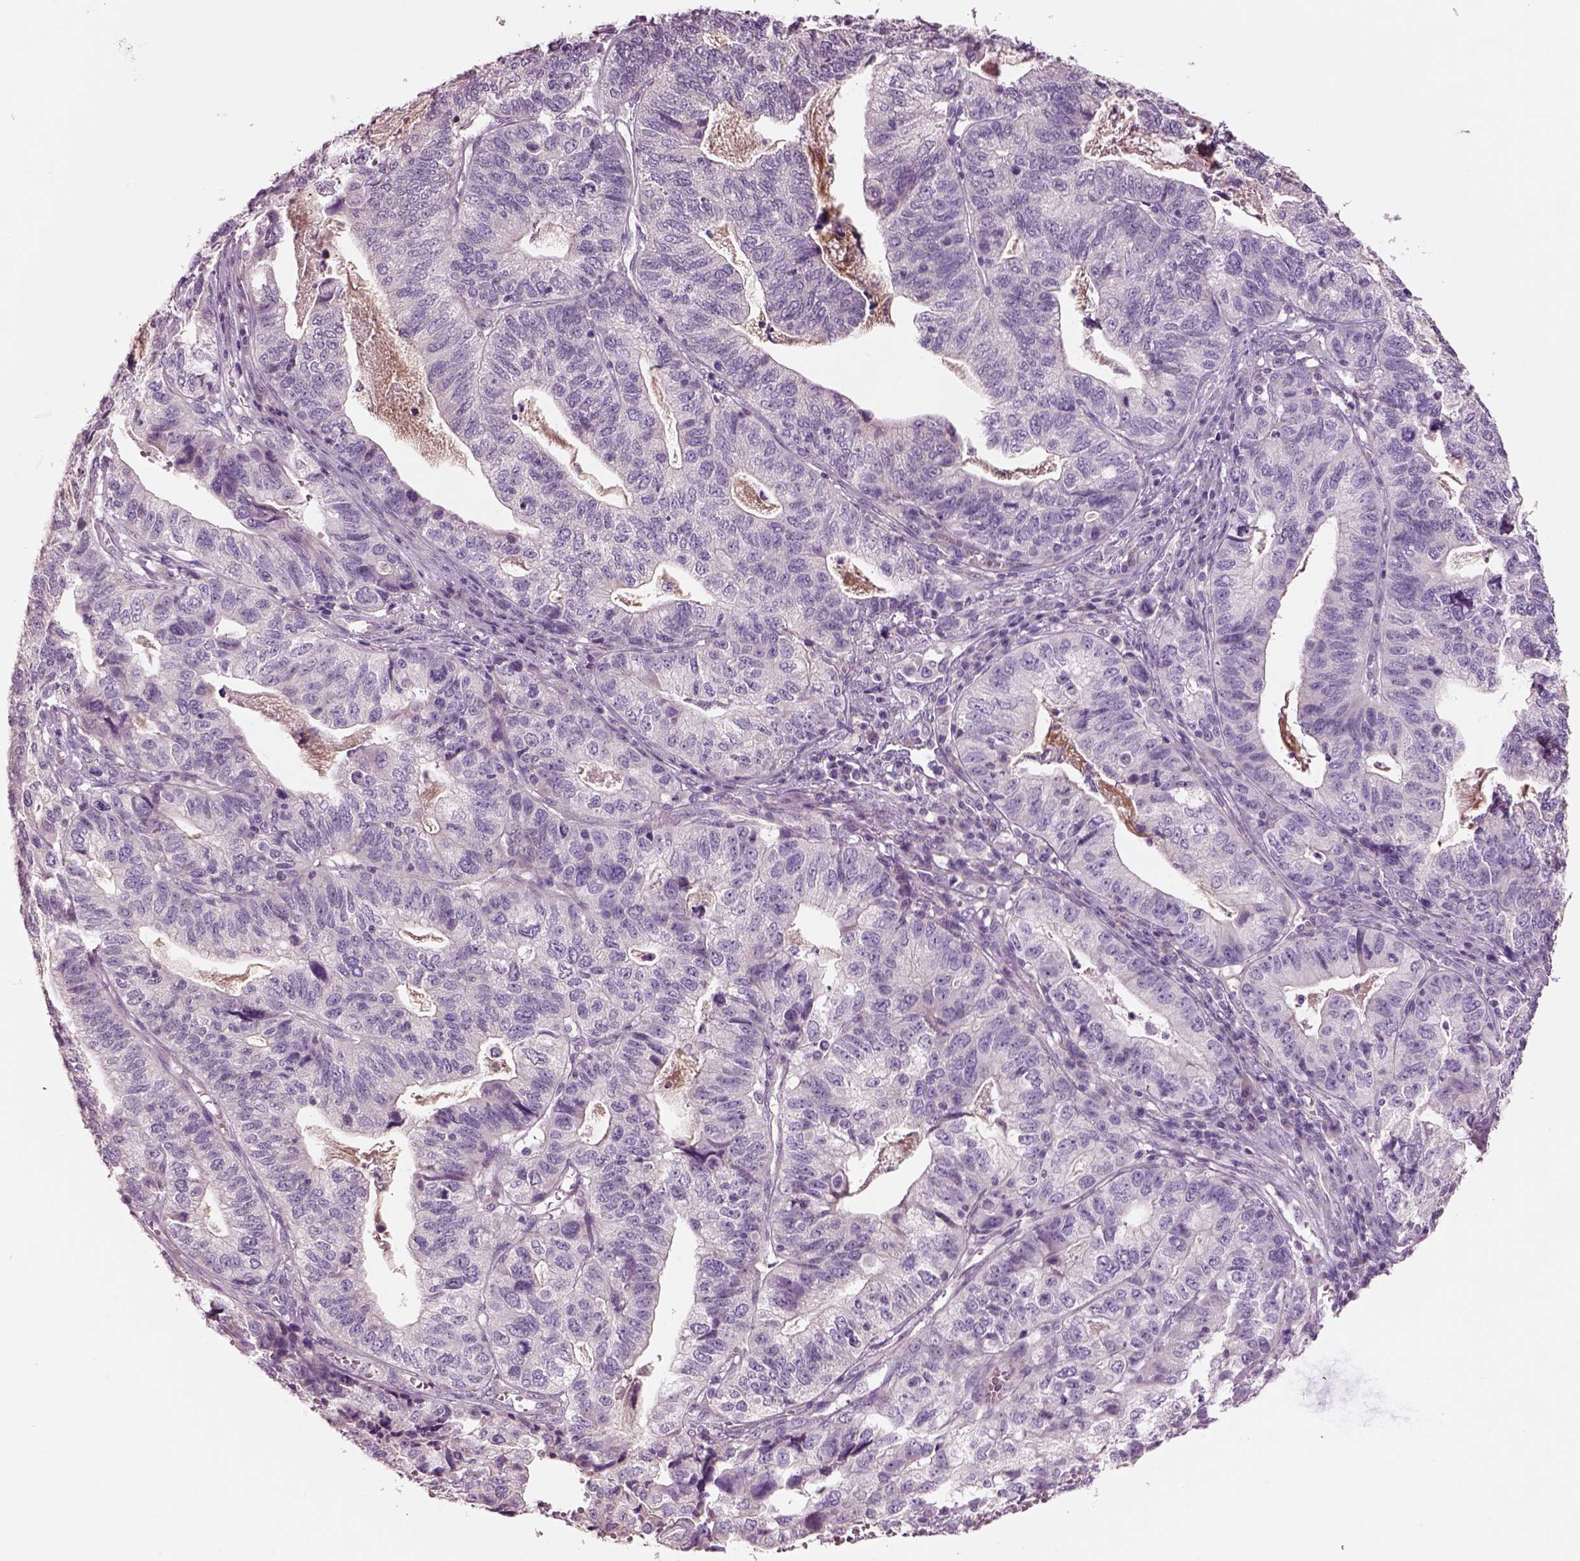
{"staining": {"intensity": "negative", "quantity": "none", "location": "none"}, "tissue": "stomach cancer", "cell_type": "Tumor cells", "image_type": "cancer", "snomed": [{"axis": "morphology", "description": "Adenocarcinoma, NOS"}, {"axis": "topography", "description": "Stomach, upper"}], "caption": "Protein analysis of adenocarcinoma (stomach) demonstrates no significant staining in tumor cells.", "gene": "DUOXA2", "patient": {"sex": "female", "age": 67}}